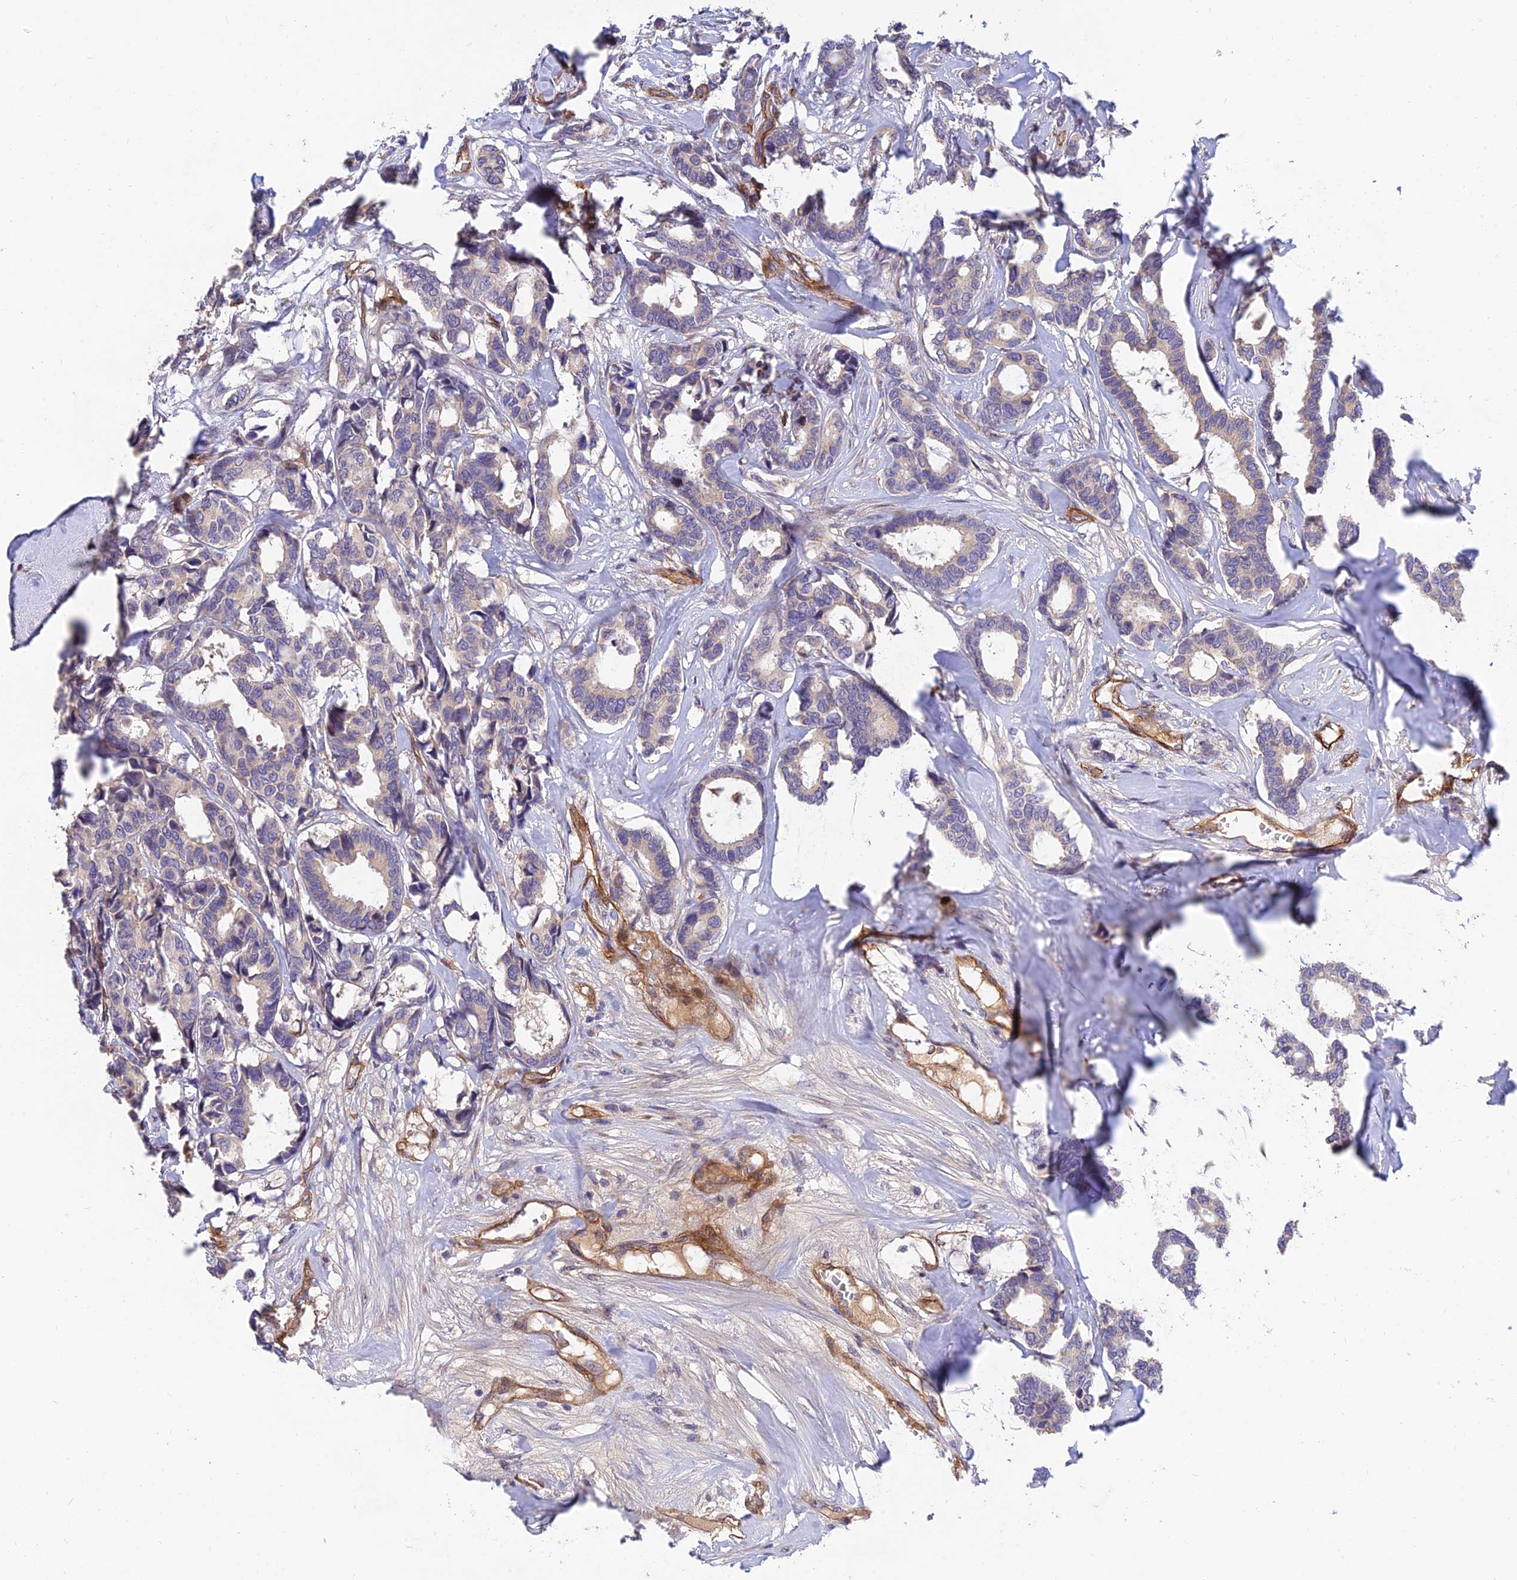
{"staining": {"intensity": "negative", "quantity": "none", "location": "none"}, "tissue": "breast cancer", "cell_type": "Tumor cells", "image_type": "cancer", "snomed": [{"axis": "morphology", "description": "Duct carcinoma"}, {"axis": "topography", "description": "Breast"}], "caption": "Breast cancer stained for a protein using IHC demonstrates no staining tumor cells.", "gene": "MRPL35", "patient": {"sex": "female", "age": 87}}